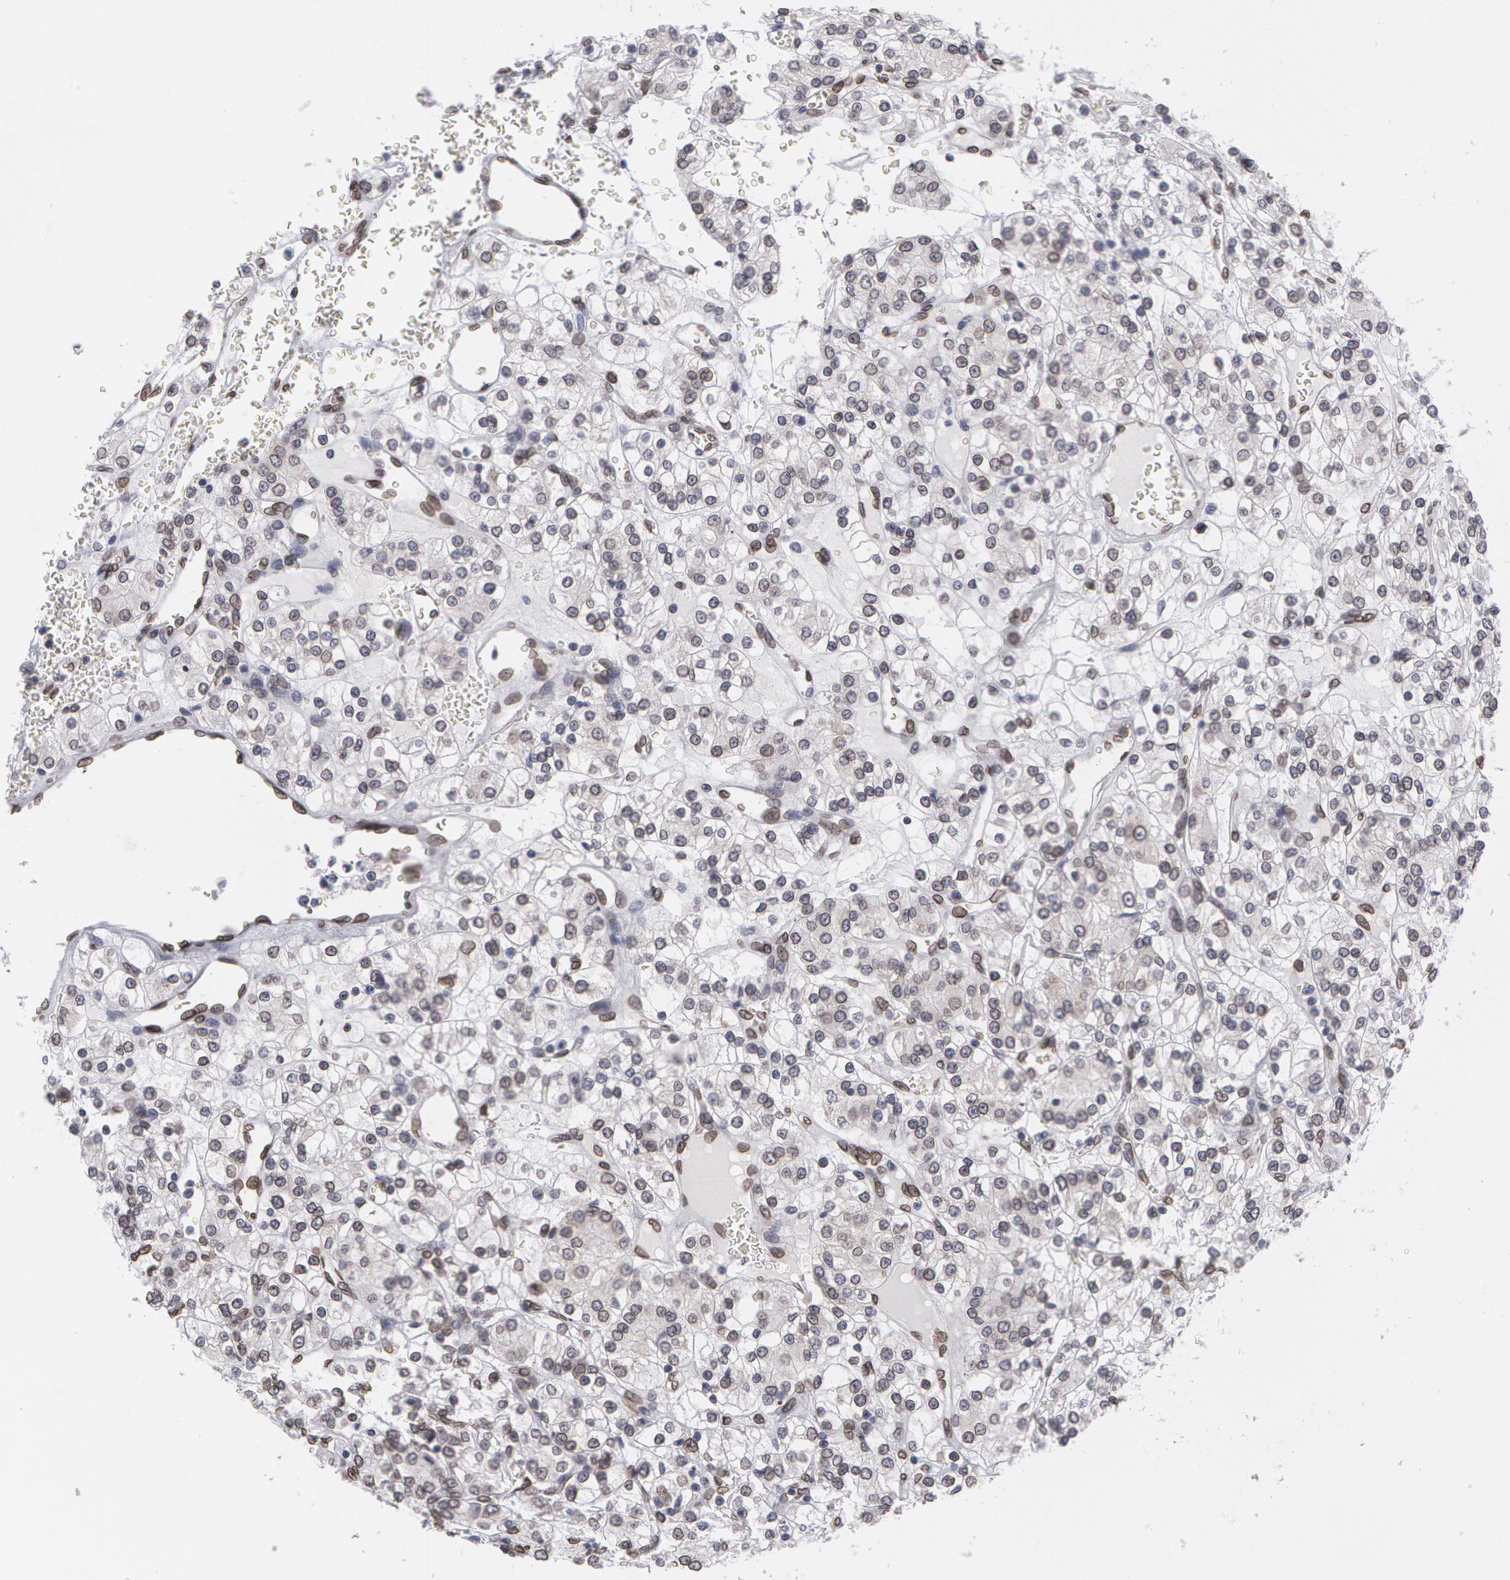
{"staining": {"intensity": "weak", "quantity": "<25%", "location": "nuclear"}, "tissue": "renal cancer", "cell_type": "Tumor cells", "image_type": "cancer", "snomed": [{"axis": "morphology", "description": "Adenocarcinoma, NOS"}, {"axis": "topography", "description": "Kidney"}], "caption": "Immunohistochemistry of human renal cancer shows no positivity in tumor cells. Brightfield microscopy of immunohistochemistry stained with DAB (3,3'-diaminobenzidine) (brown) and hematoxylin (blue), captured at high magnification.", "gene": "EMD", "patient": {"sex": "female", "age": 62}}